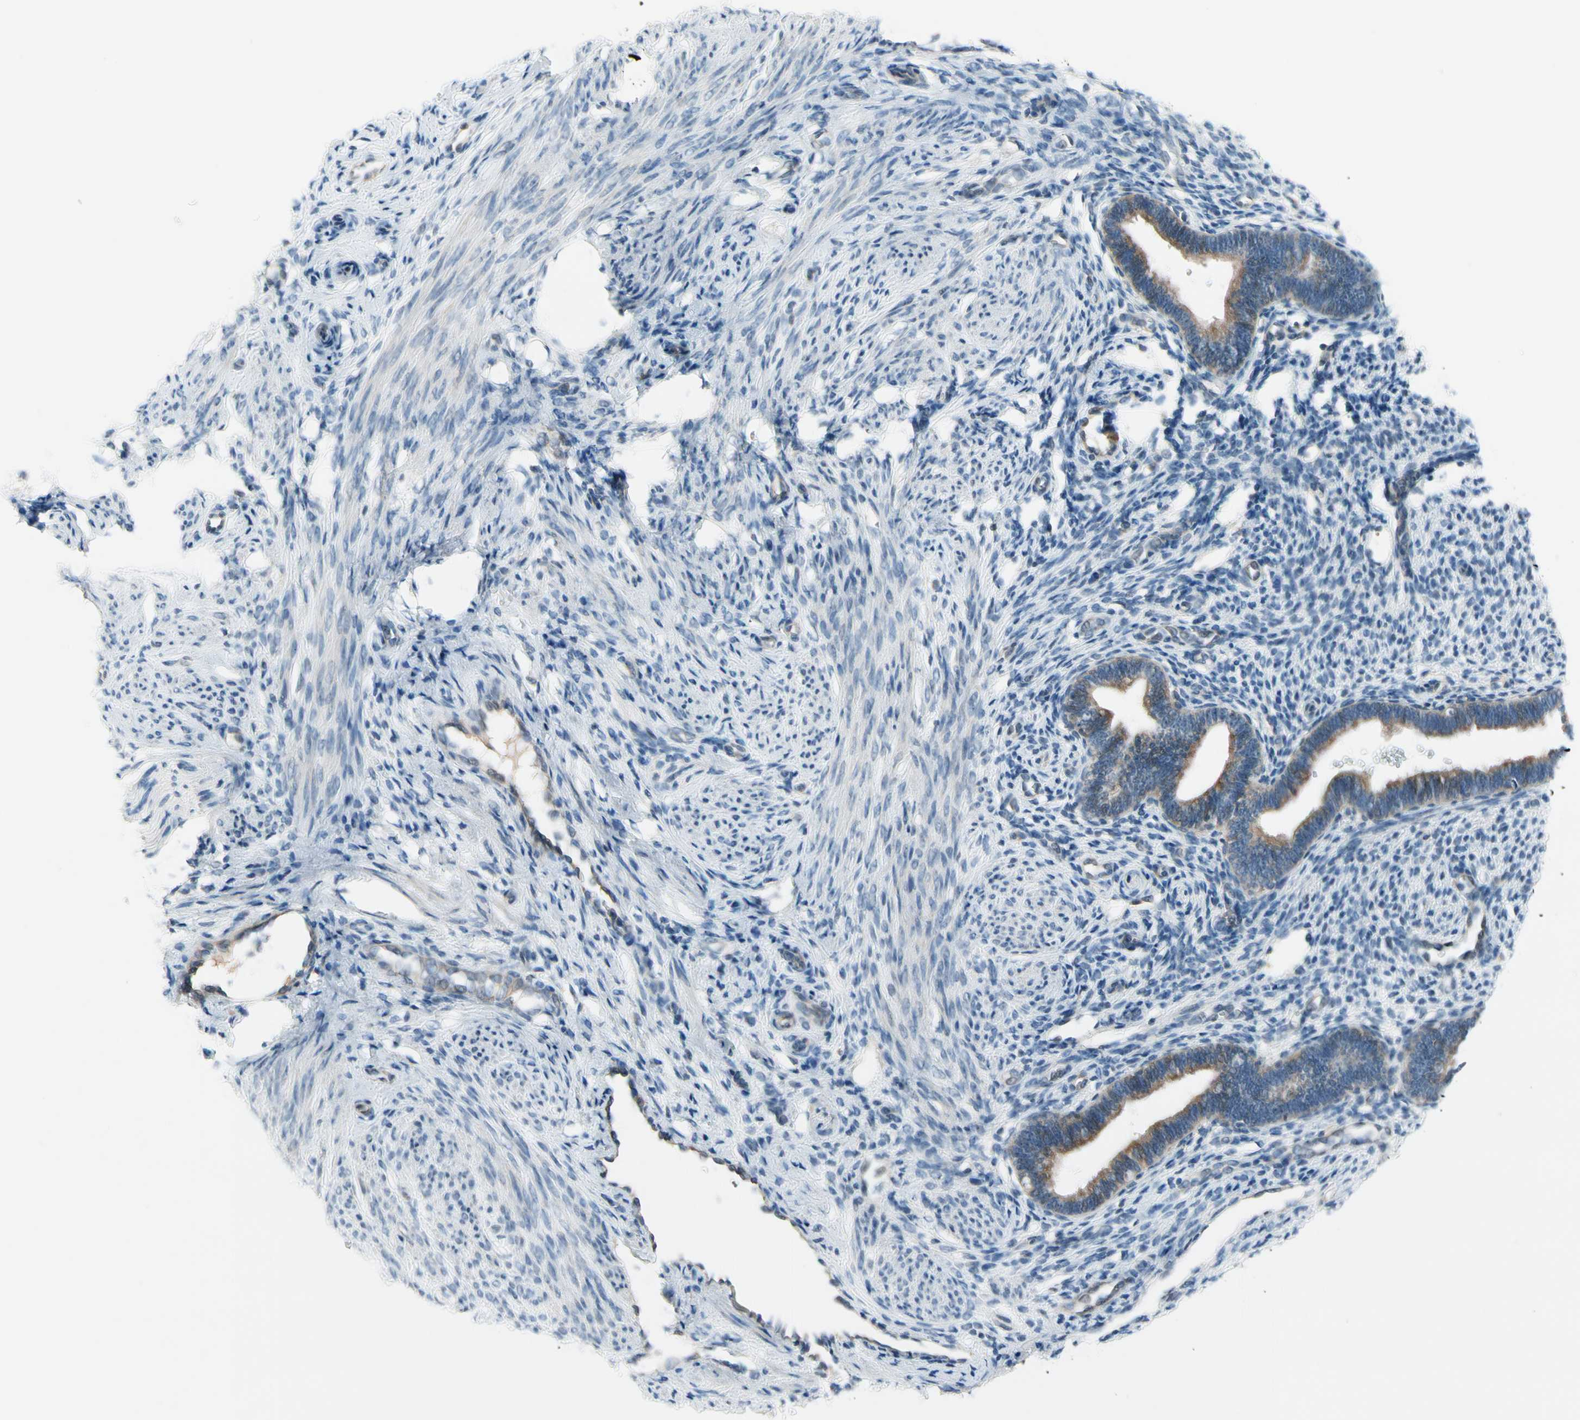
{"staining": {"intensity": "negative", "quantity": "none", "location": "none"}, "tissue": "endometrium", "cell_type": "Cells in endometrial stroma", "image_type": "normal", "snomed": [{"axis": "morphology", "description": "Normal tissue, NOS"}, {"axis": "topography", "description": "Endometrium"}], "caption": "Immunohistochemistry of benign endometrium displays no expression in cells in endometrial stroma. (Brightfield microscopy of DAB immunohistochemistry (IHC) at high magnification).", "gene": "CFAP36", "patient": {"sex": "female", "age": 27}}